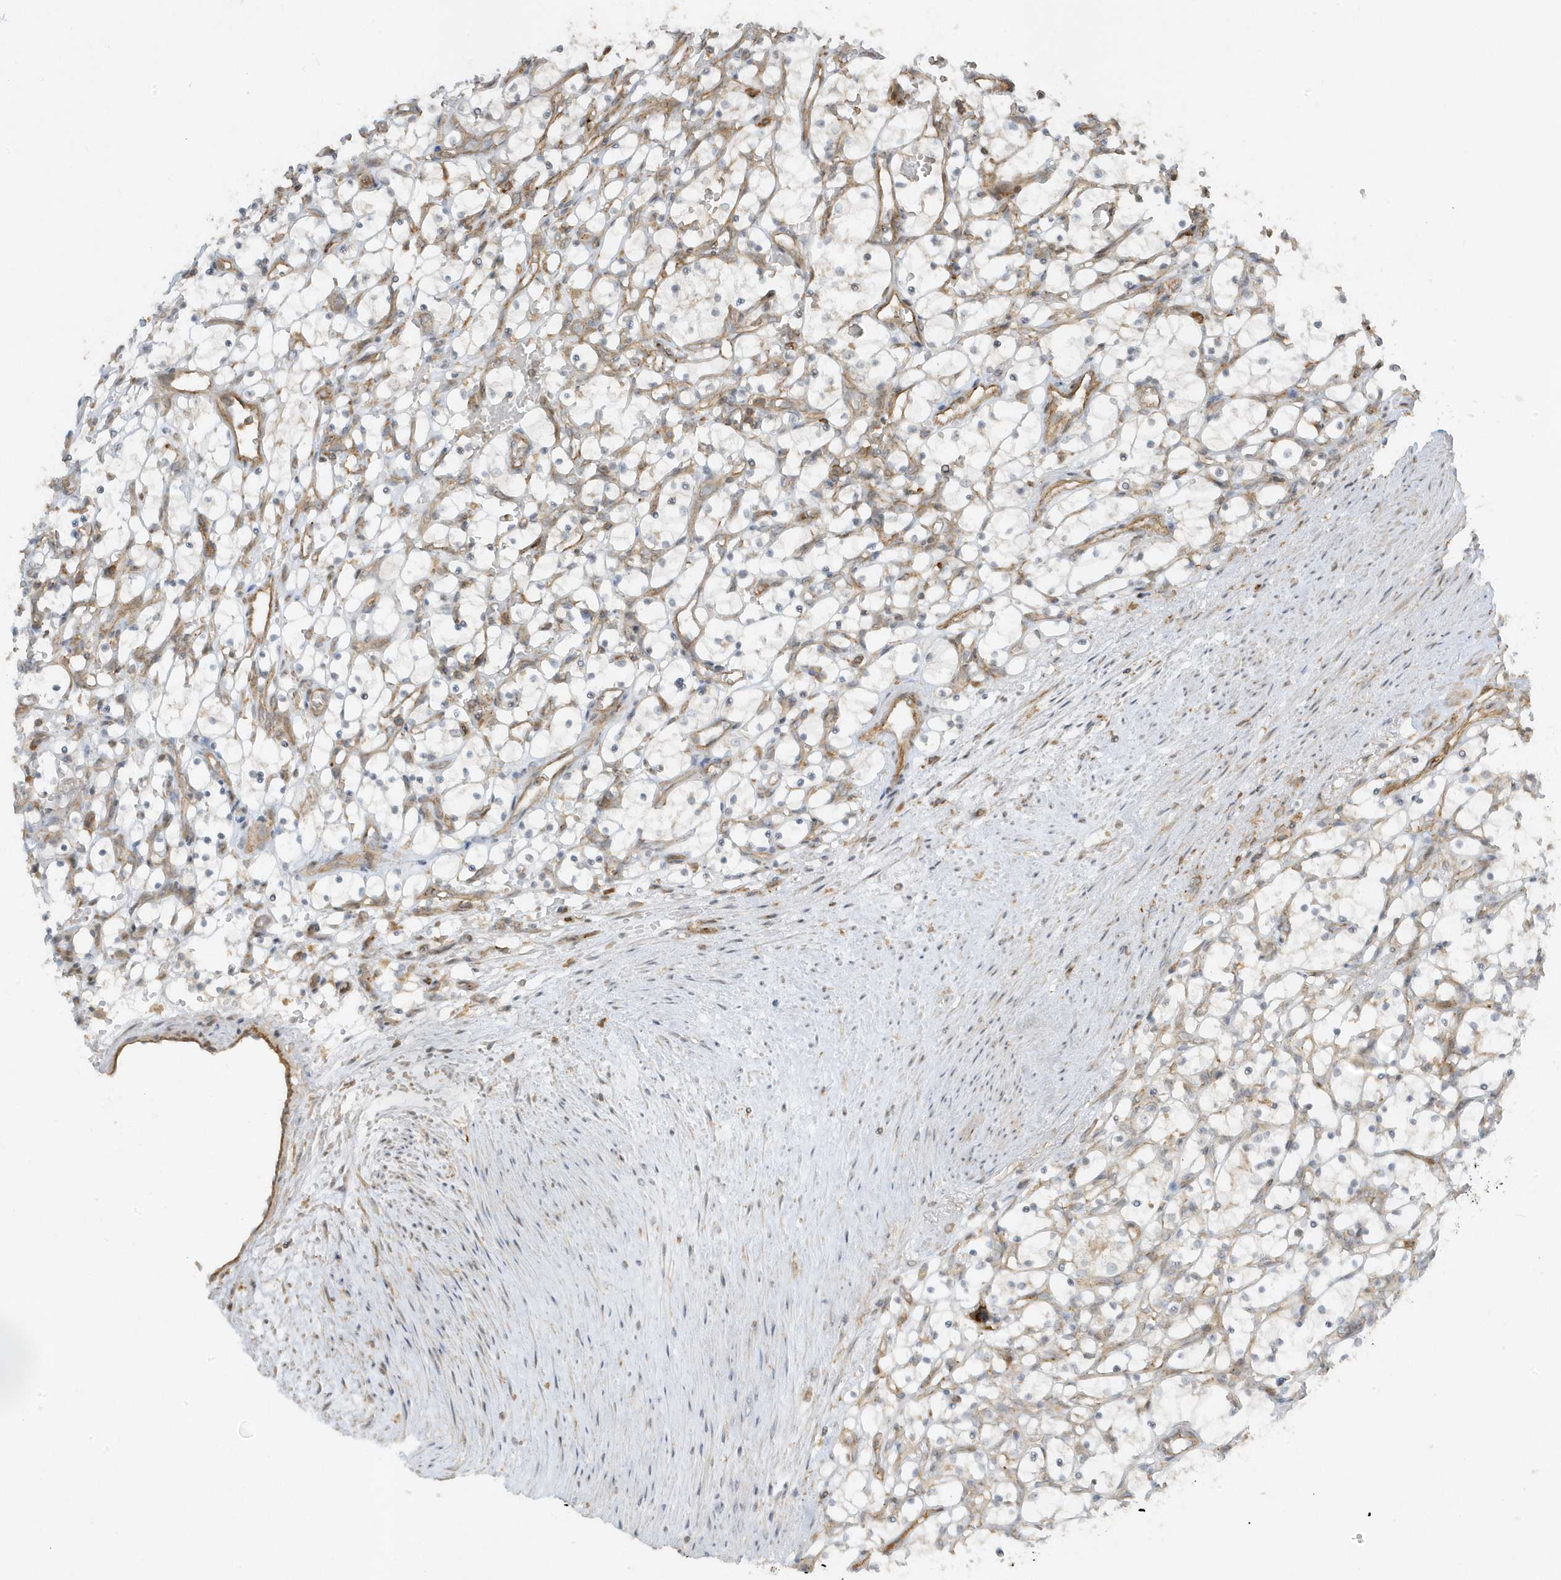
{"staining": {"intensity": "negative", "quantity": "none", "location": "none"}, "tissue": "renal cancer", "cell_type": "Tumor cells", "image_type": "cancer", "snomed": [{"axis": "morphology", "description": "Adenocarcinoma, NOS"}, {"axis": "topography", "description": "Kidney"}], "caption": "A high-resolution photomicrograph shows immunohistochemistry (IHC) staining of renal cancer (adenocarcinoma), which shows no significant expression in tumor cells. The staining was performed using DAB (3,3'-diaminobenzidine) to visualize the protein expression in brown, while the nuclei were stained in blue with hematoxylin (Magnification: 20x).", "gene": "ZBTB8A", "patient": {"sex": "female", "age": 69}}